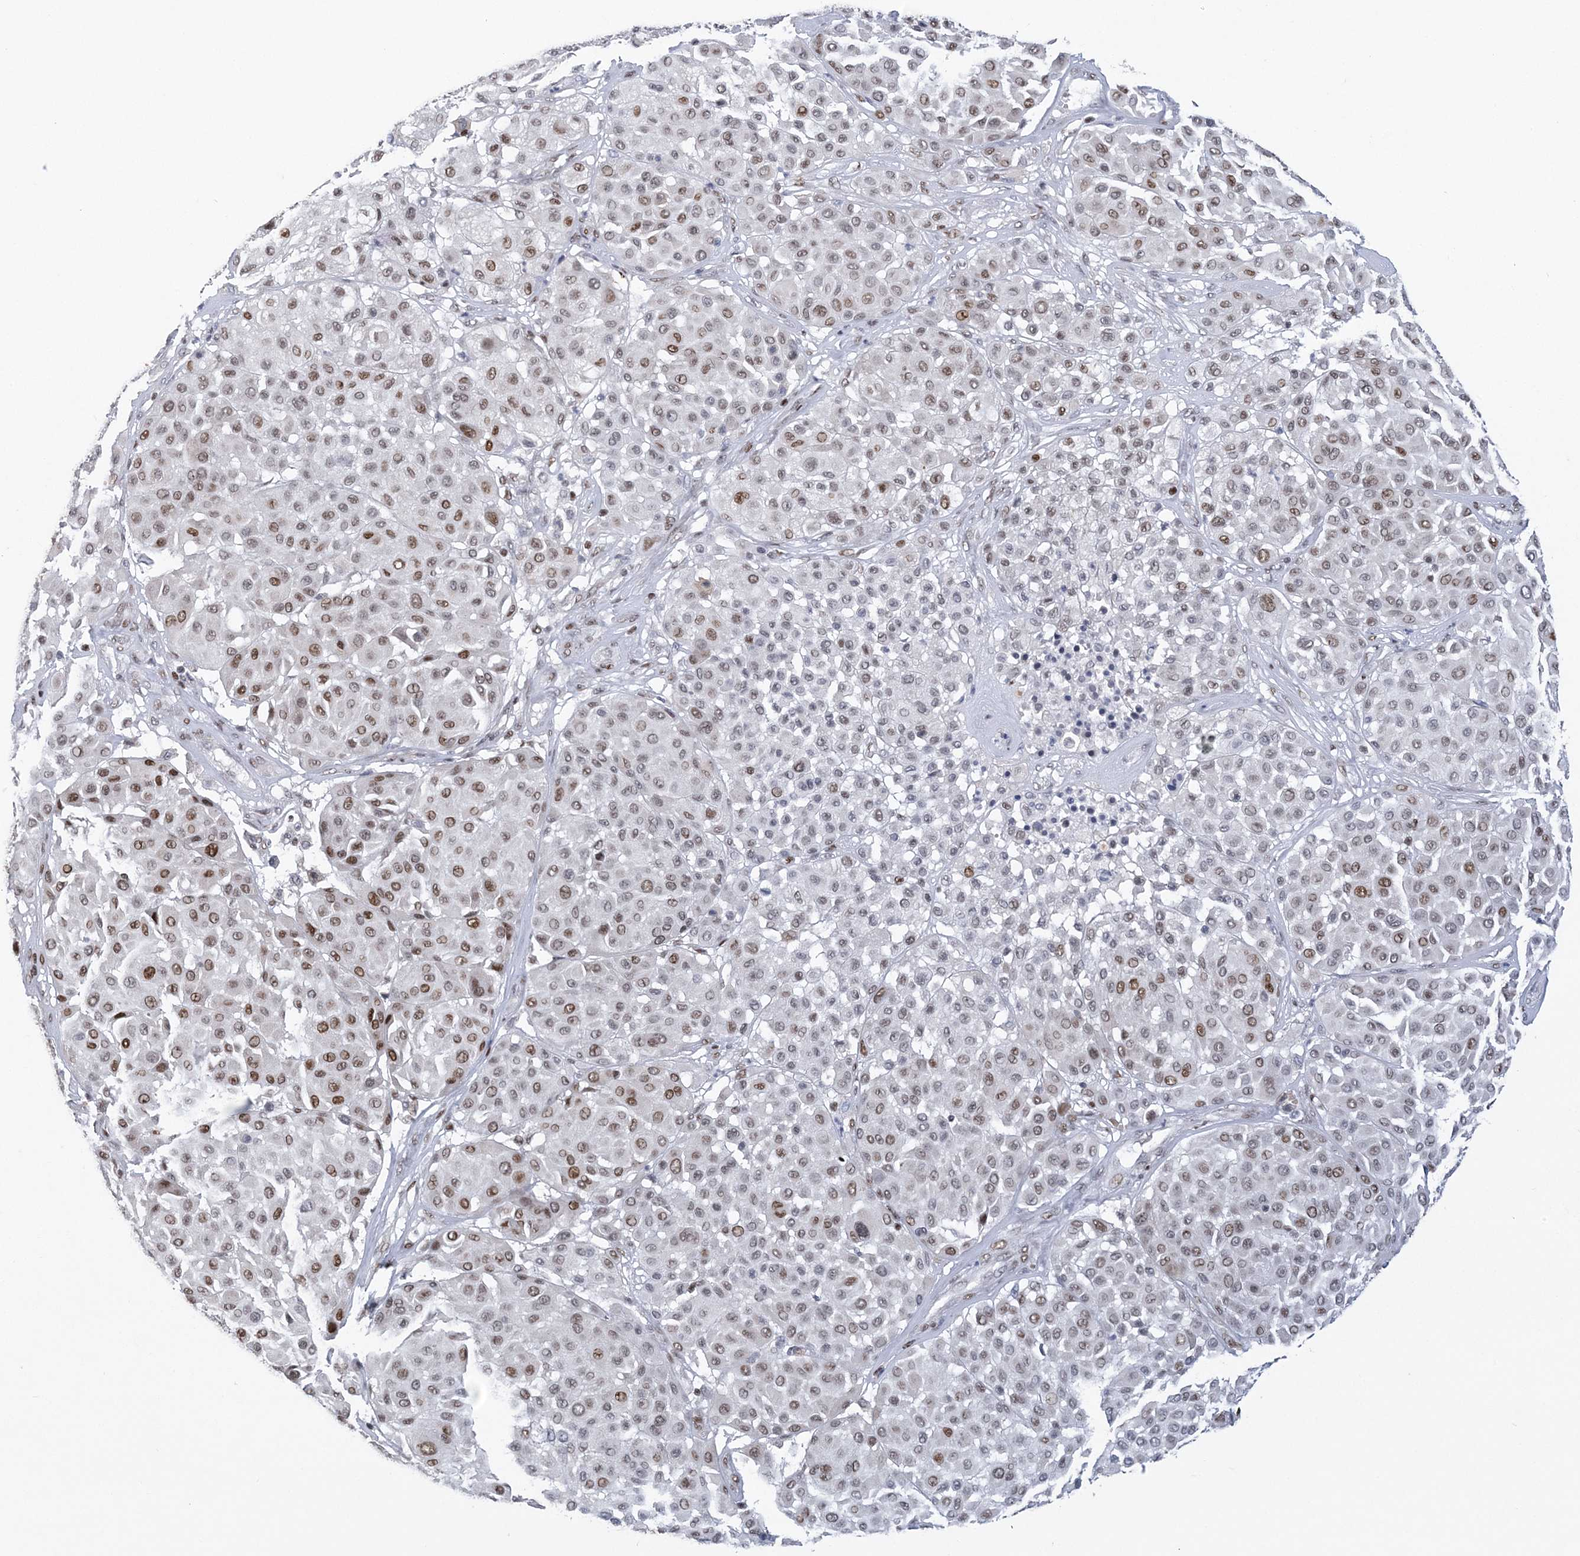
{"staining": {"intensity": "moderate", "quantity": "25%-75%", "location": "nuclear"}, "tissue": "melanoma", "cell_type": "Tumor cells", "image_type": "cancer", "snomed": [{"axis": "morphology", "description": "Malignant melanoma, Metastatic site"}, {"axis": "topography", "description": "Soft tissue"}], "caption": "Human malignant melanoma (metastatic site) stained with a protein marker displays moderate staining in tumor cells.", "gene": "ZBTB7A", "patient": {"sex": "male", "age": 41}}